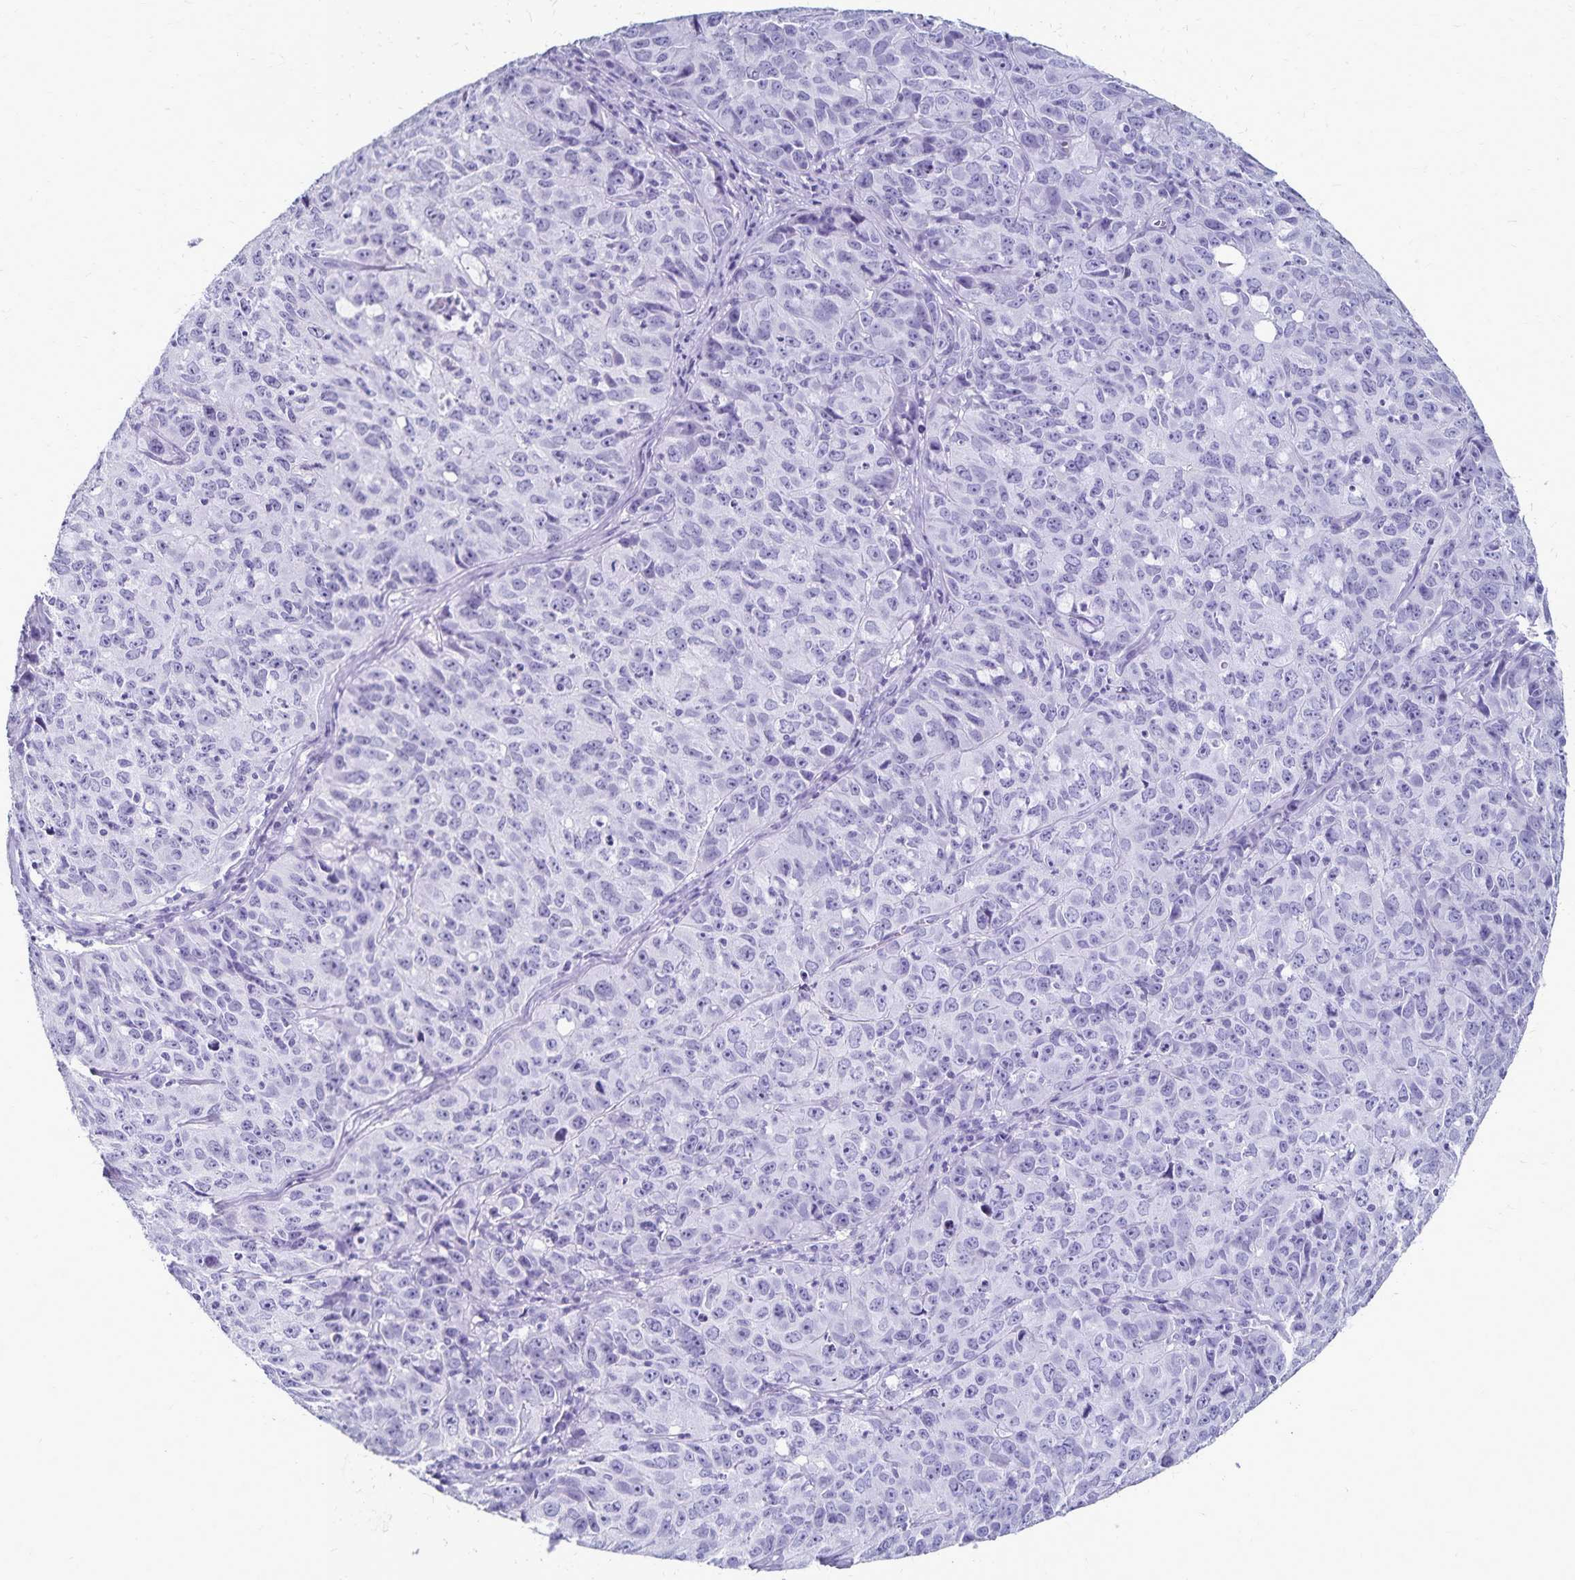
{"staining": {"intensity": "negative", "quantity": "none", "location": "none"}, "tissue": "cervical cancer", "cell_type": "Tumor cells", "image_type": "cancer", "snomed": [{"axis": "morphology", "description": "Squamous cell carcinoma, NOS"}, {"axis": "topography", "description": "Cervix"}], "caption": "Immunohistochemical staining of squamous cell carcinoma (cervical) shows no significant staining in tumor cells.", "gene": "GIP", "patient": {"sex": "female", "age": 28}}